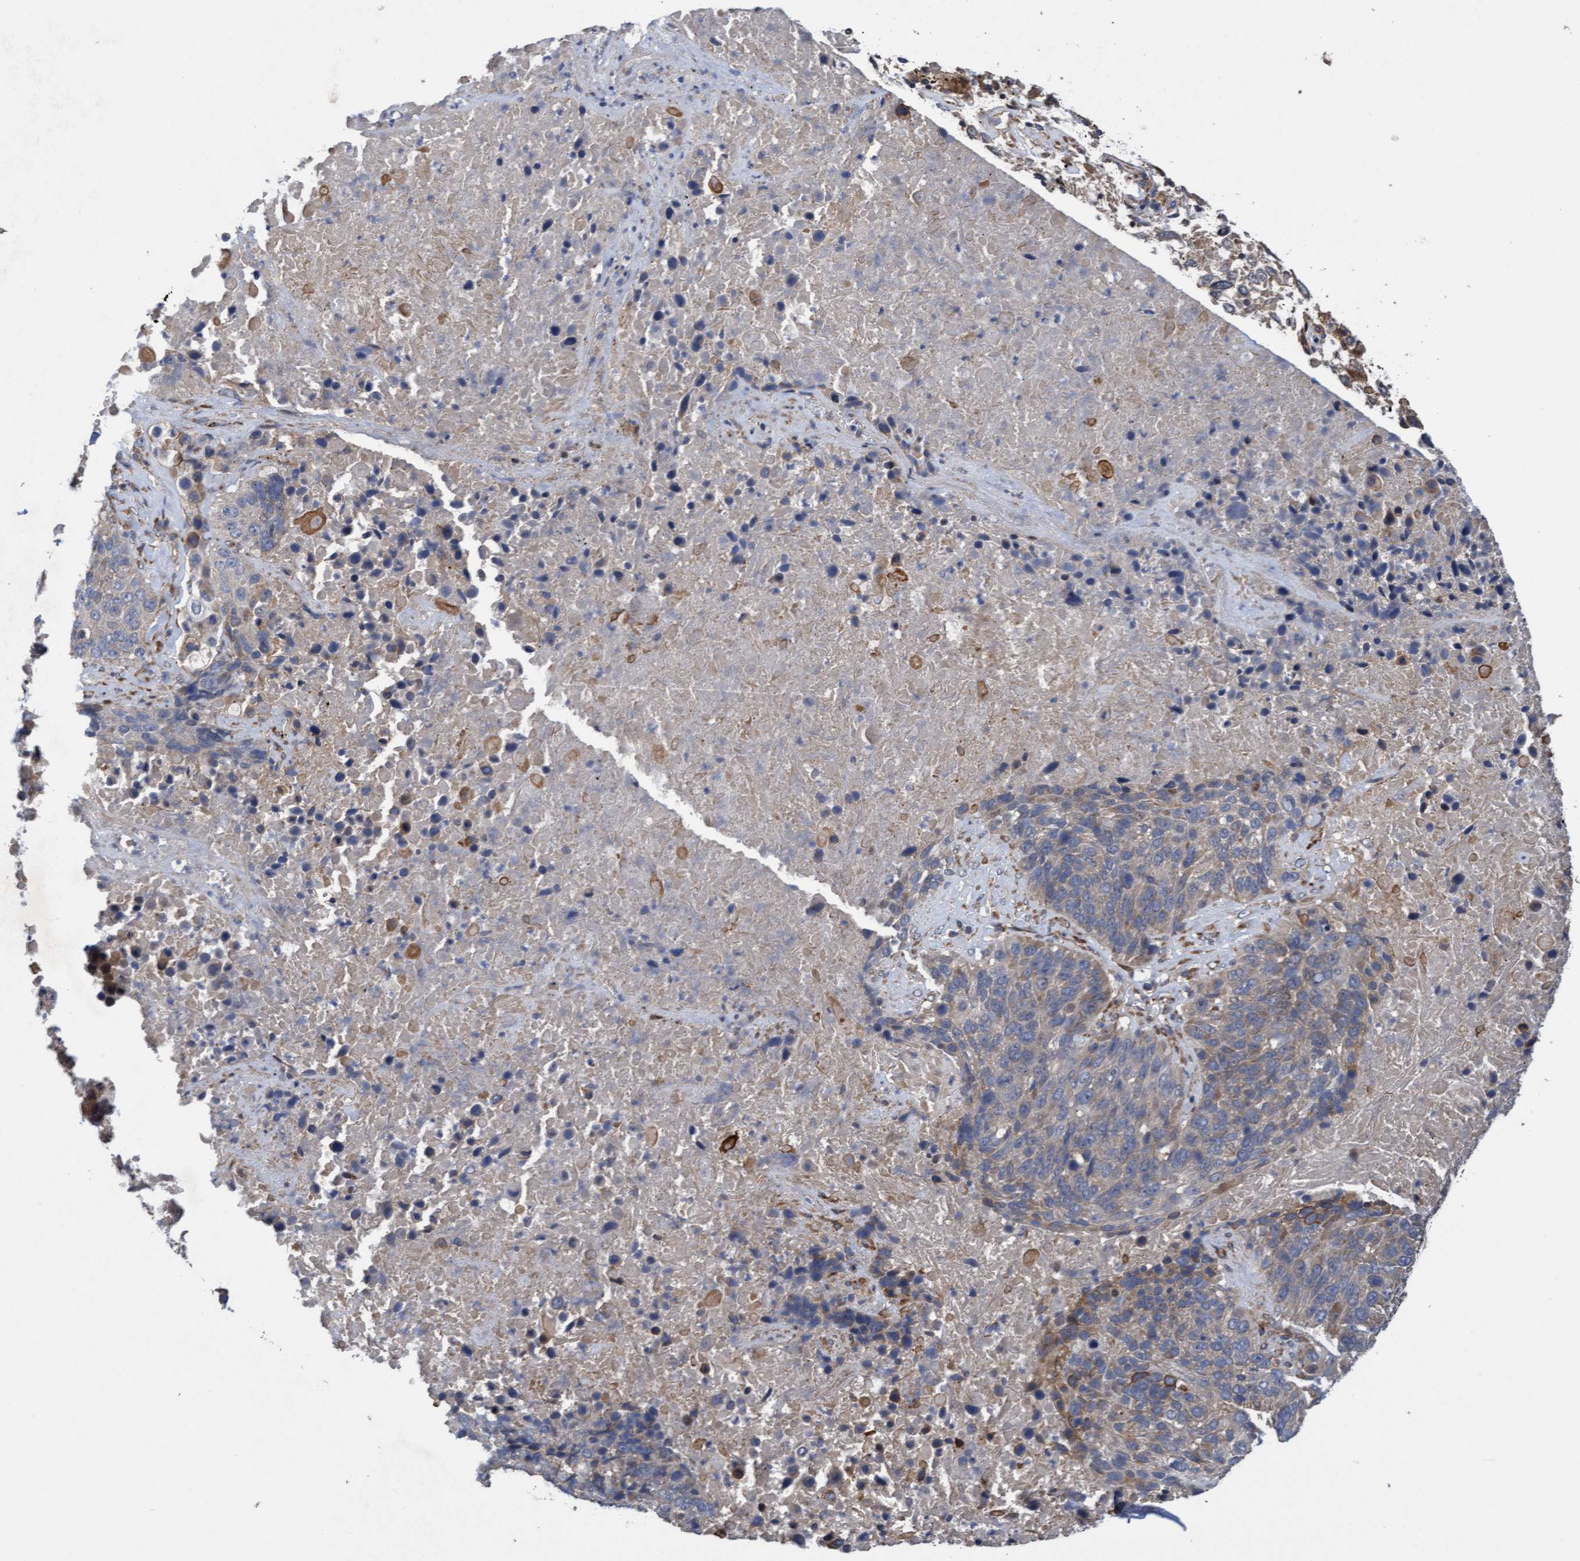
{"staining": {"intensity": "weak", "quantity": "<25%", "location": "cytoplasmic/membranous"}, "tissue": "lung cancer", "cell_type": "Tumor cells", "image_type": "cancer", "snomed": [{"axis": "morphology", "description": "Squamous cell carcinoma, NOS"}, {"axis": "topography", "description": "Lung"}], "caption": "Protein analysis of squamous cell carcinoma (lung) shows no significant positivity in tumor cells.", "gene": "ELP5", "patient": {"sex": "male", "age": 65}}